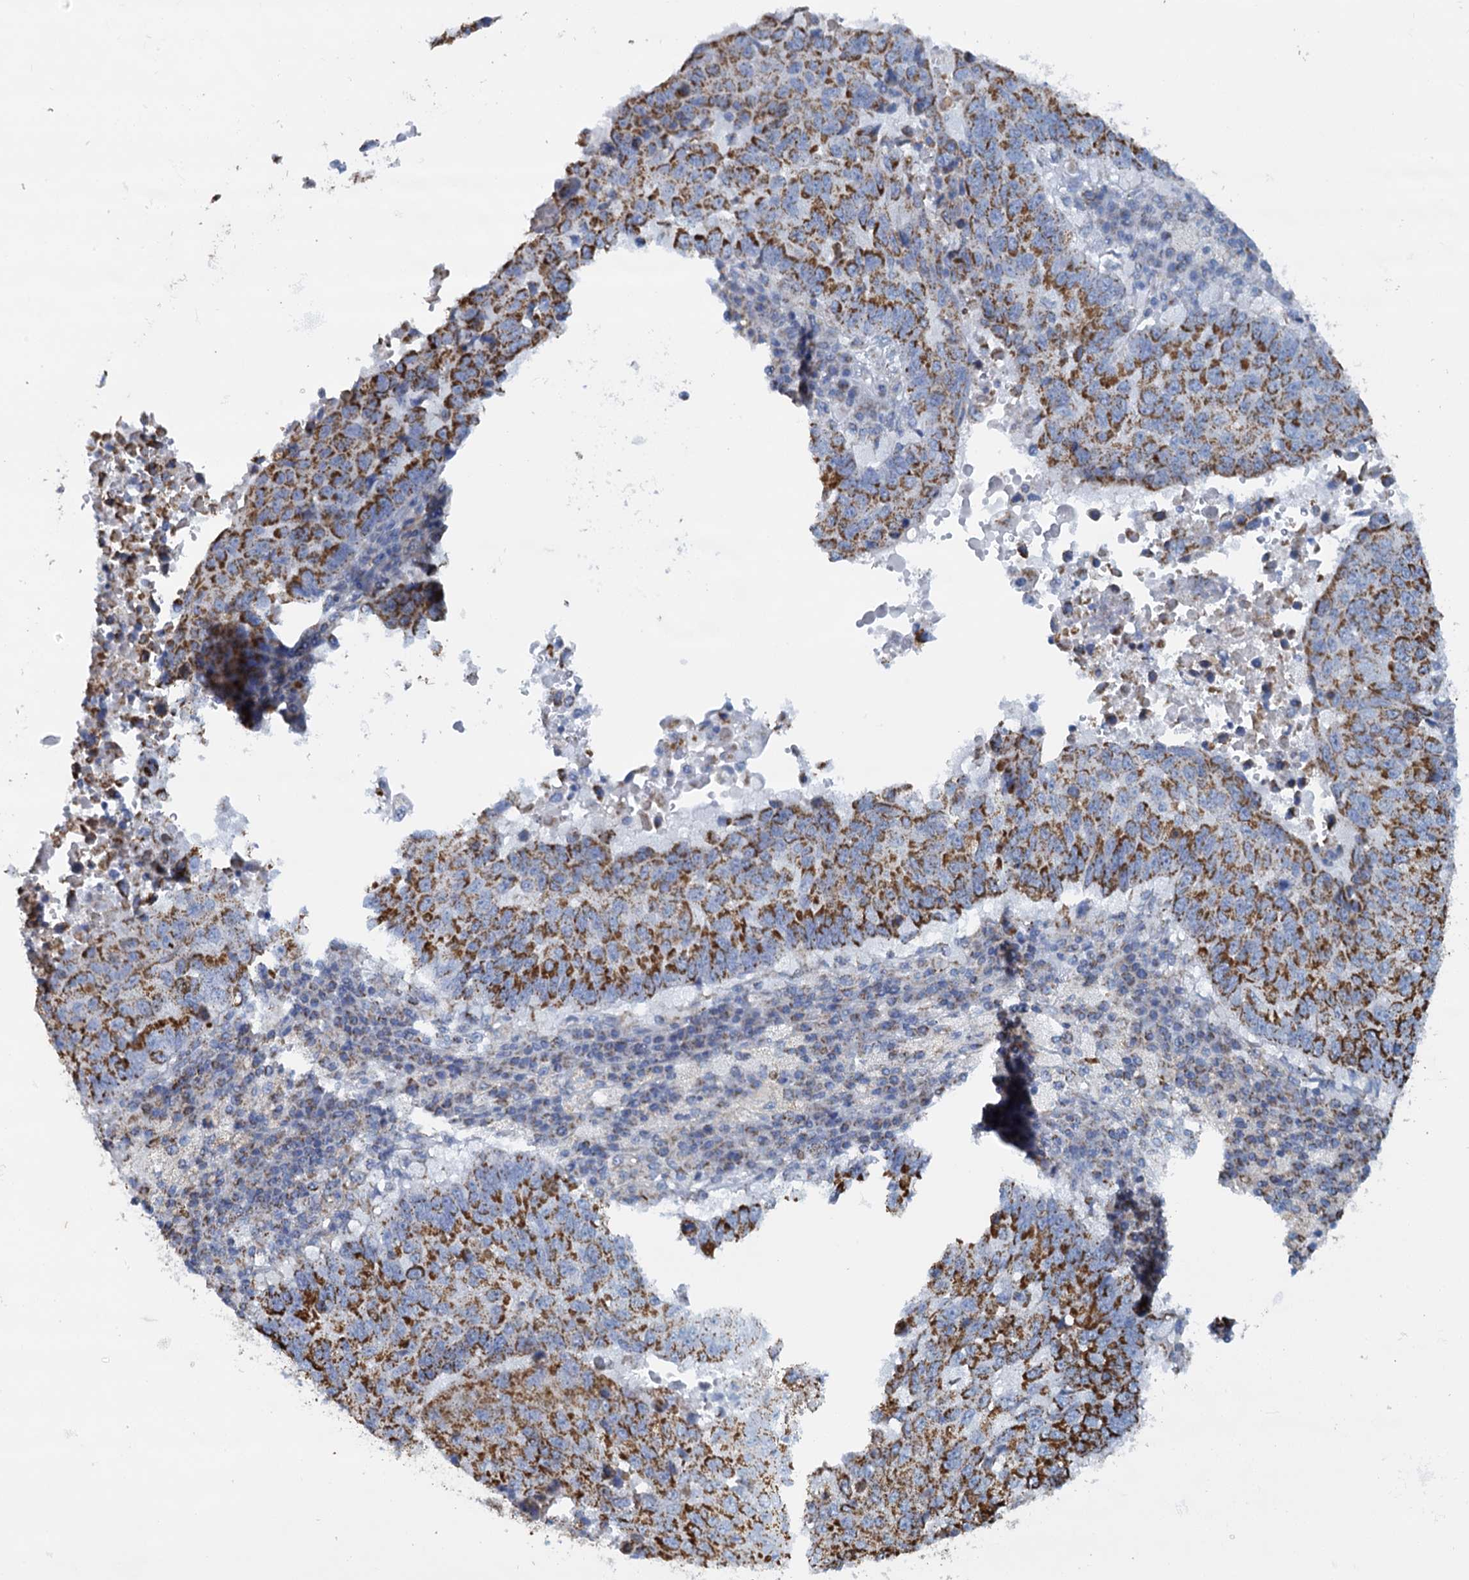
{"staining": {"intensity": "strong", "quantity": ">75%", "location": "cytoplasmic/membranous"}, "tissue": "lung cancer", "cell_type": "Tumor cells", "image_type": "cancer", "snomed": [{"axis": "morphology", "description": "Squamous cell carcinoma, NOS"}, {"axis": "topography", "description": "Lung"}], "caption": "The immunohistochemical stain shows strong cytoplasmic/membranous staining in tumor cells of squamous cell carcinoma (lung) tissue.", "gene": "CCP110", "patient": {"sex": "male", "age": 73}}